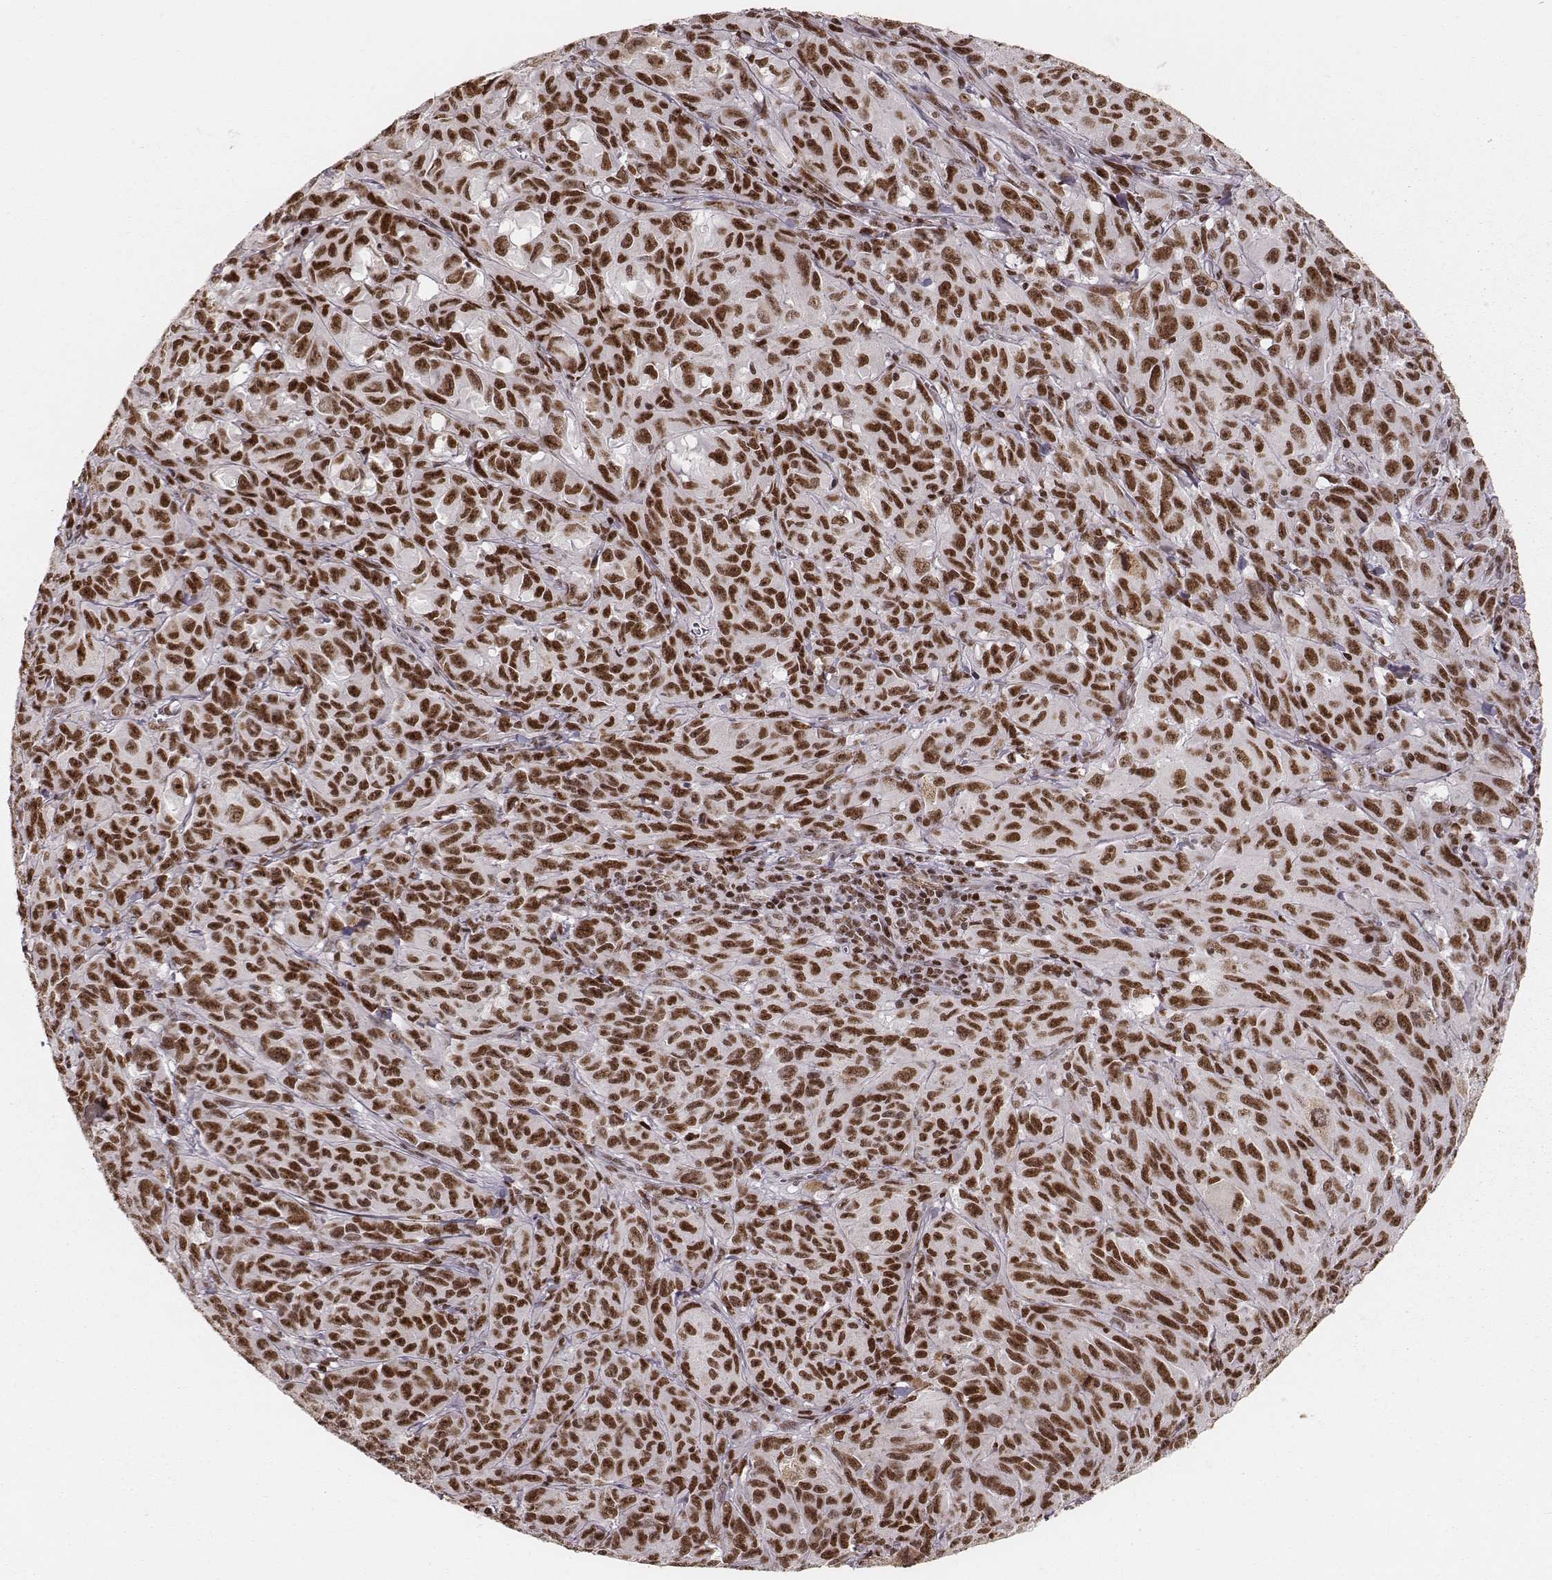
{"staining": {"intensity": "strong", "quantity": ">75%", "location": "nuclear"}, "tissue": "melanoma", "cell_type": "Tumor cells", "image_type": "cancer", "snomed": [{"axis": "morphology", "description": "Malignant melanoma, NOS"}, {"axis": "topography", "description": "Vulva, labia, clitoris and Bartholin´s gland, NO"}], "caption": "Malignant melanoma tissue reveals strong nuclear expression in about >75% of tumor cells", "gene": "PARP1", "patient": {"sex": "female", "age": 75}}